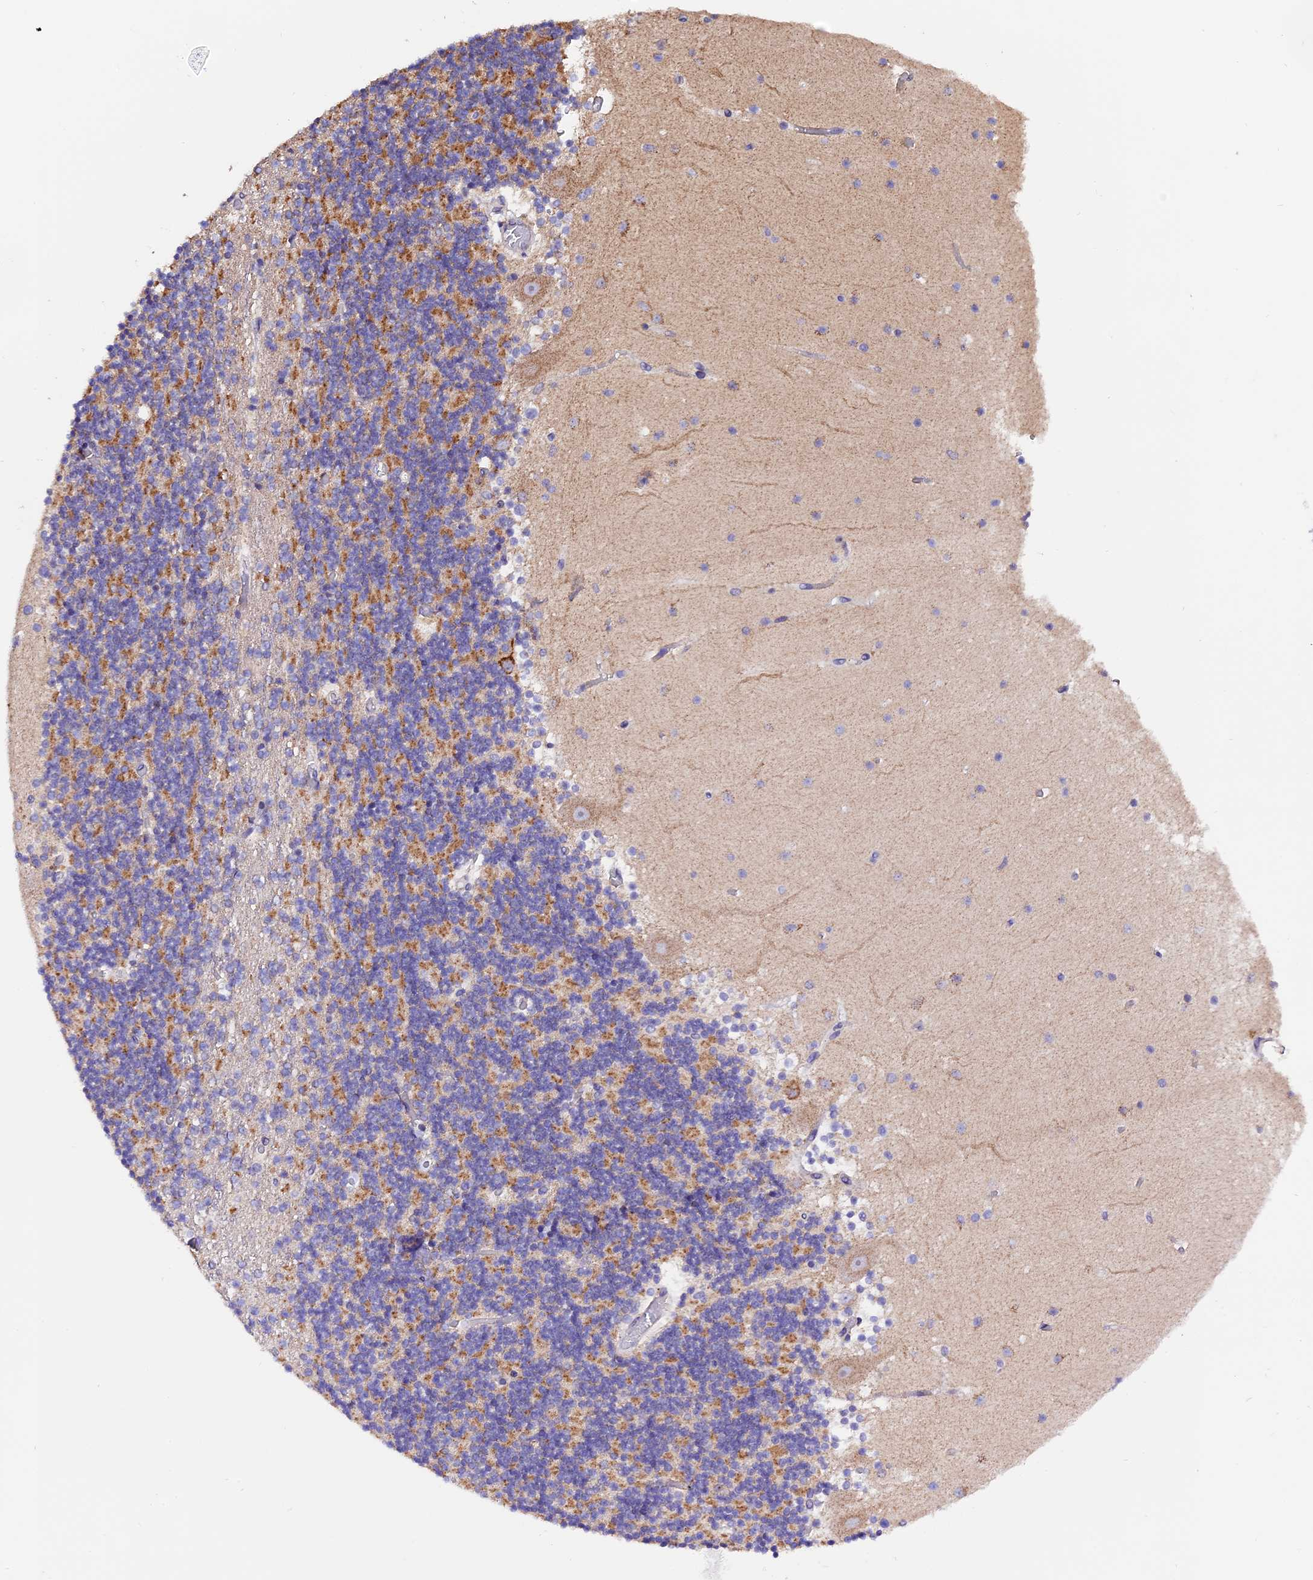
{"staining": {"intensity": "moderate", "quantity": "25%-75%", "location": "cytoplasmic/membranous"}, "tissue": "cerebellum", "cell_type": "Cells in granular layer", "image_type": "normal", "snomed": [{"axis": "morphology", "description": "Normal tissue, NOS"}, {"axis": "topography", "description": "Cerebellum"}], "caption": "Cells in granular layer show moderate cytoplasmic/membranous expression in approximately 25%-75% of cells in benign cerebellum. (DAB = brown stain, brightfield microscopy at high magnification).", "gene": "DDX28", "patient": {"sex": "female", "age": 28}}